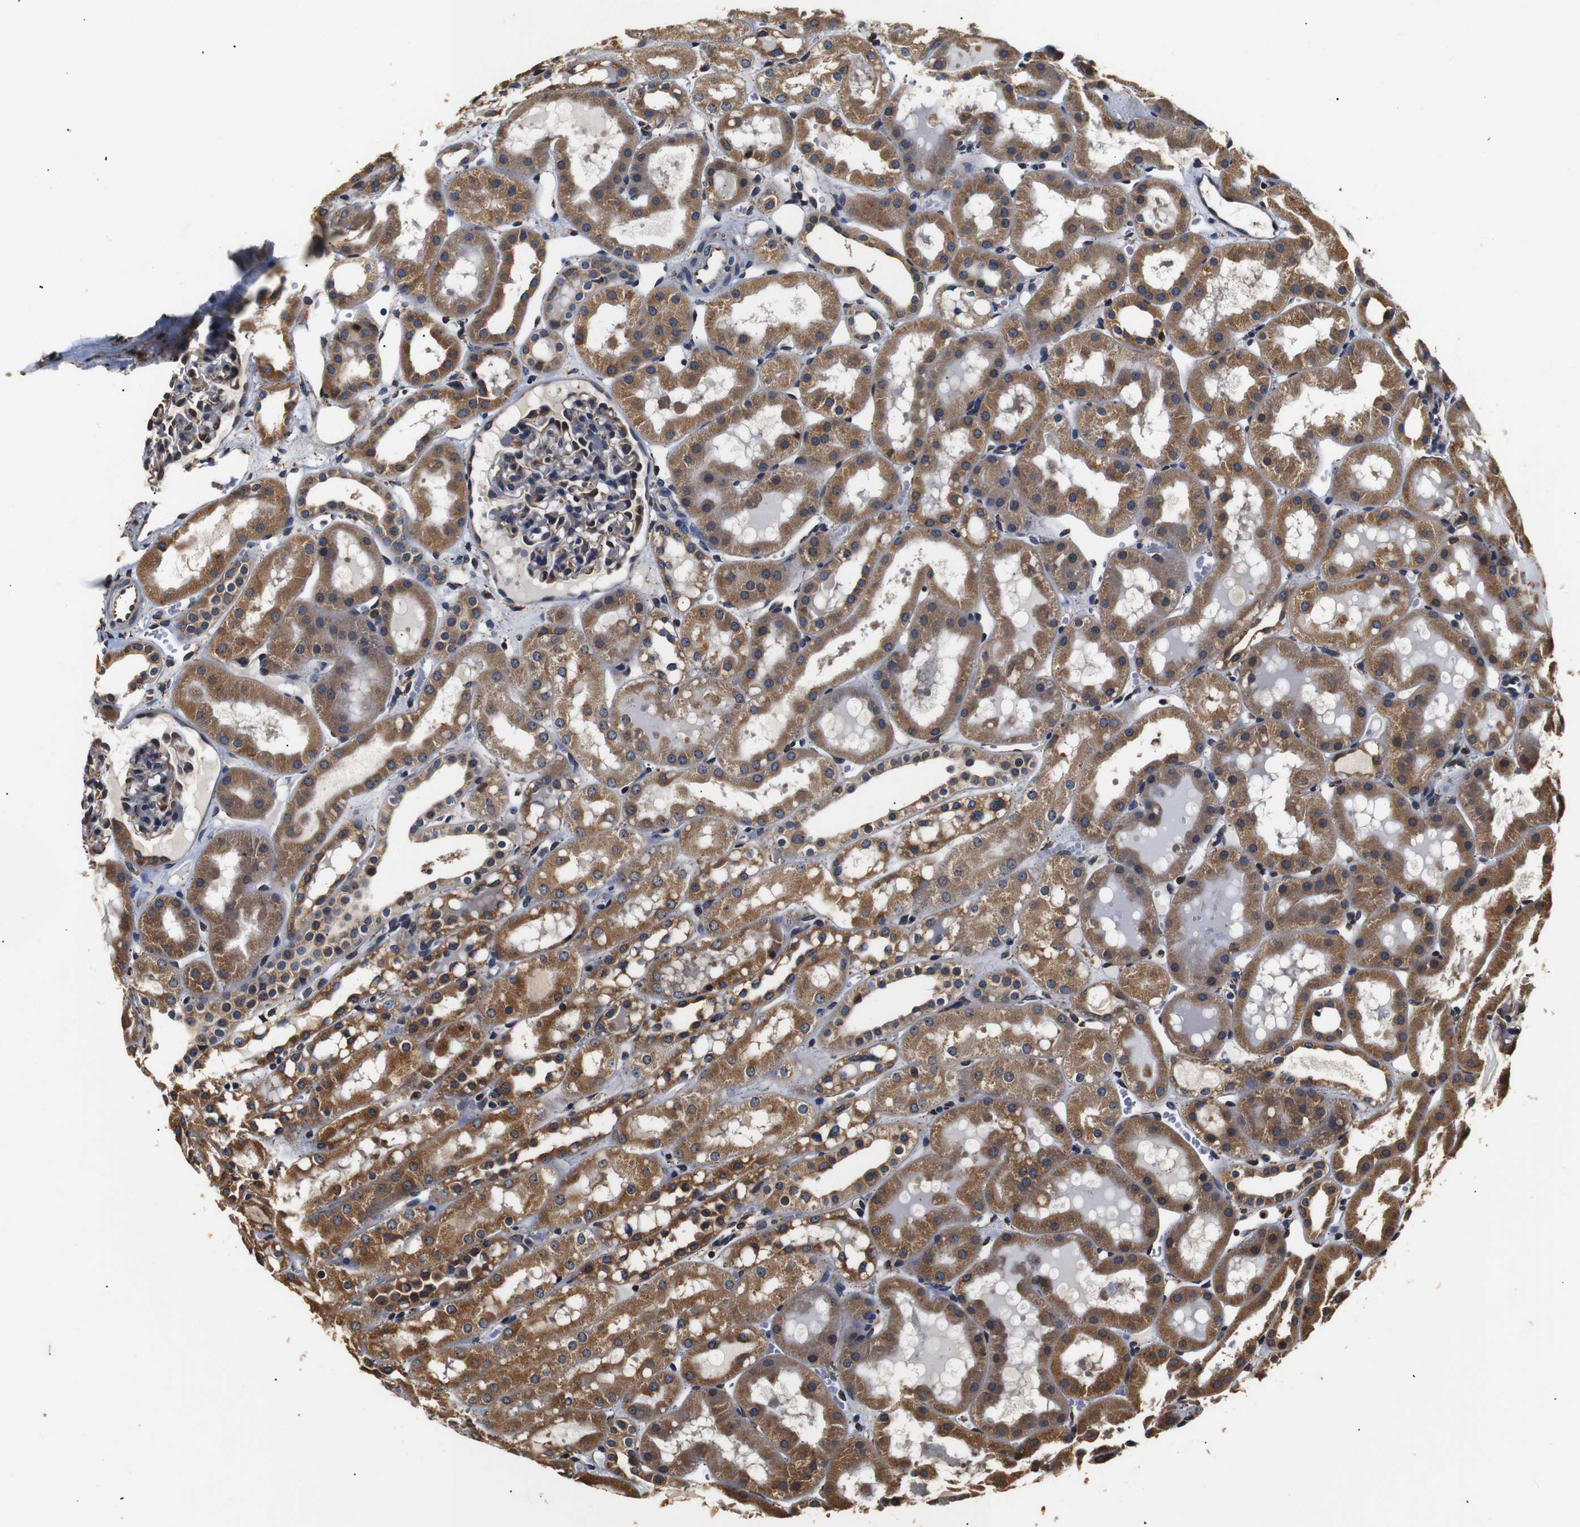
{"staining": {"intensity": "moderate", "quantity": "<25%", "location": "cytoplasmic/membranous"}, "tissue": "kidney", "cell_type": "Cells in glomeruli", "image_type": "normal", "snomed": [{"axis": "morphology", "description": "Normal tissue, NOS"}, {"axis": "topography", "description": "Kidney"}, {"axis": "topography", "description": "Urinary bladder"}], "caption": "Human kidney stained for a protein (brown) shows moderate cytoplasmic/membranous positive expression in approximately <25% of cells in glomeruli.", "gene": "HHIP", "patient": {"sex": "male", "age": 16}}